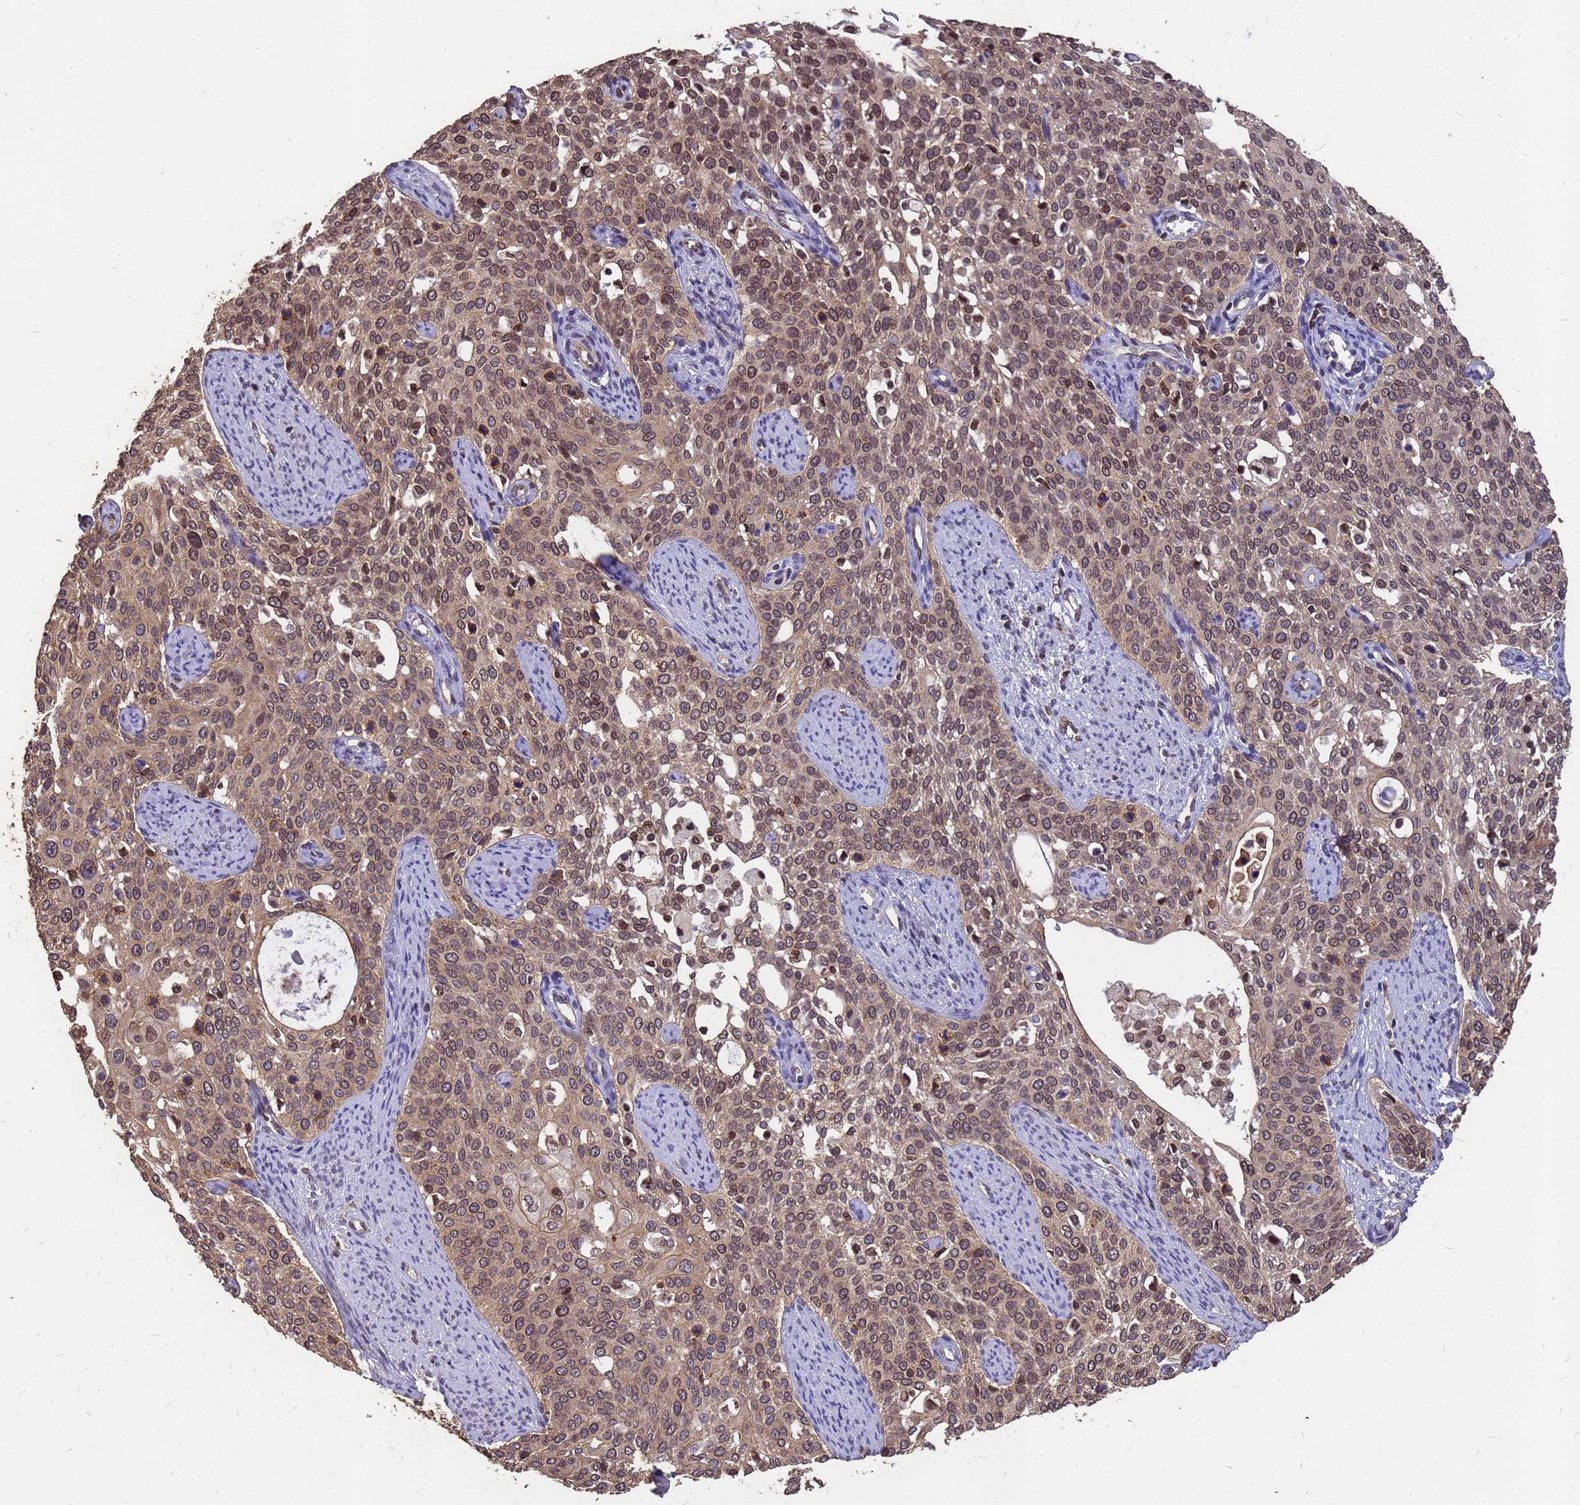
{"staining": {"intensity": "weak", "quantity": ">75%", "location": "cytoplasmic/membranous,nuclear"}, "tissue": "cervical cancer", "cell_type": "Tumor cells", "image_type": "cancer", "snomed": [{"axis": "morphology", "description": "Squamous cell carcinoma, NOS"}, {"axis": "topography", "description": "Cervix"}], "caption": "Cervical cancer stained with a brown dye exhibits weak cytoplasmic/membranous and nuclear positive staining in about >75% of tumor cells.", "gene": "C1orf35", "patient": {"sex": "female", "age": 44}}